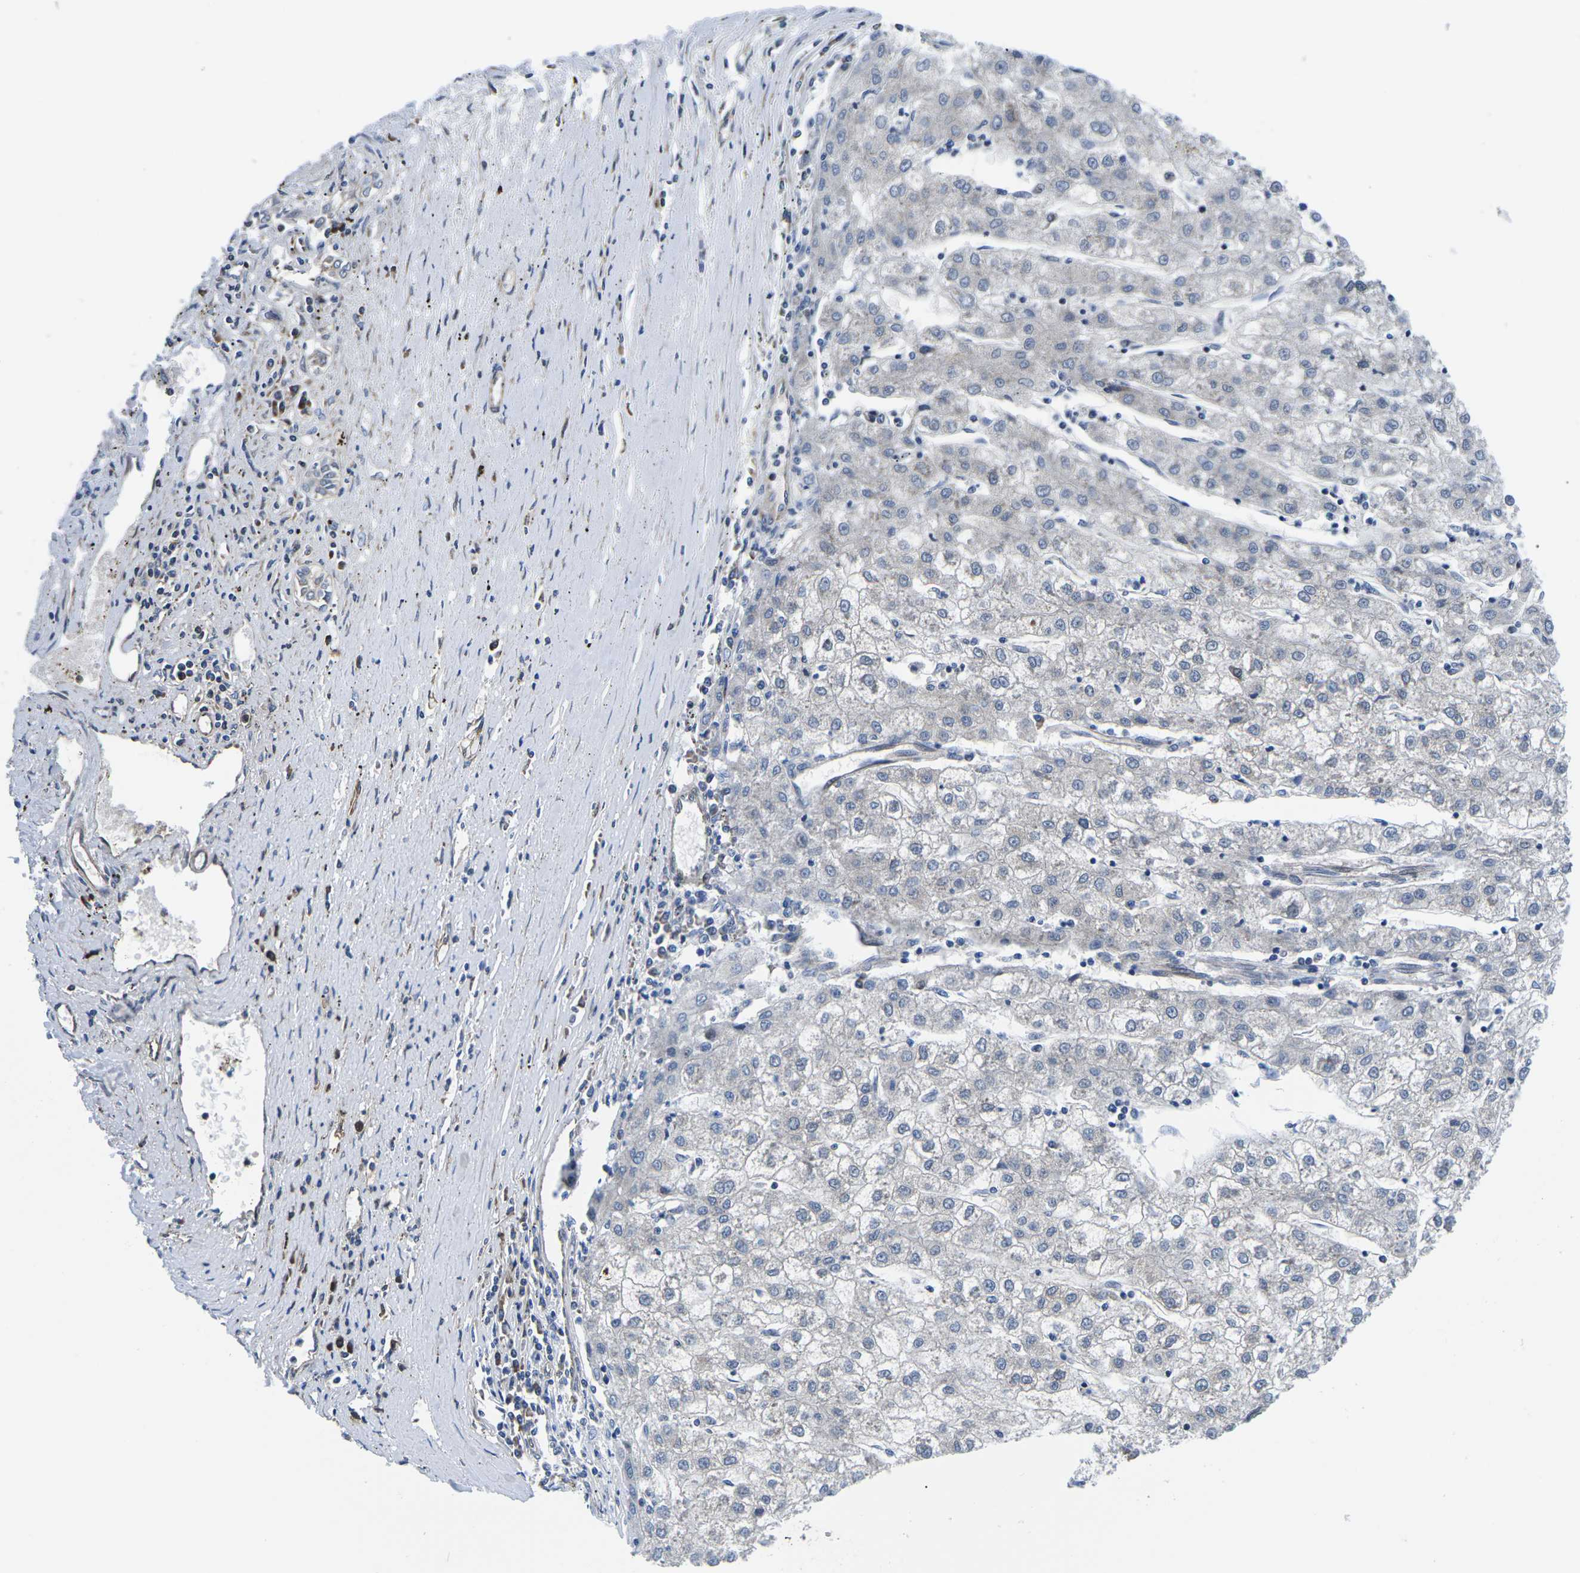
{"staining": {"intensity": "negative", "quantity": "none", "location": "none"}, "tissue": "liver cancer", "cell_type": "Tumor cells", "image_type": "cancer", "snomed": [{"axis": "morphology", "description": "Carcinoma, Hepatocellular, NOS"}, {"axis": "topography", "description": "Liver"}], "caption": "A micrograph of human hepatocellular carcinoma (liver) is negative for staining in tumor cells. (Stains: DAB (3,3'-diaminobenzidine) IHC with hematoxylin counter stain, Microscopy: brightfield microscopy at high magnification).", "gene": "EIF4E", "patient": {"sex": "male", "age": 72}}